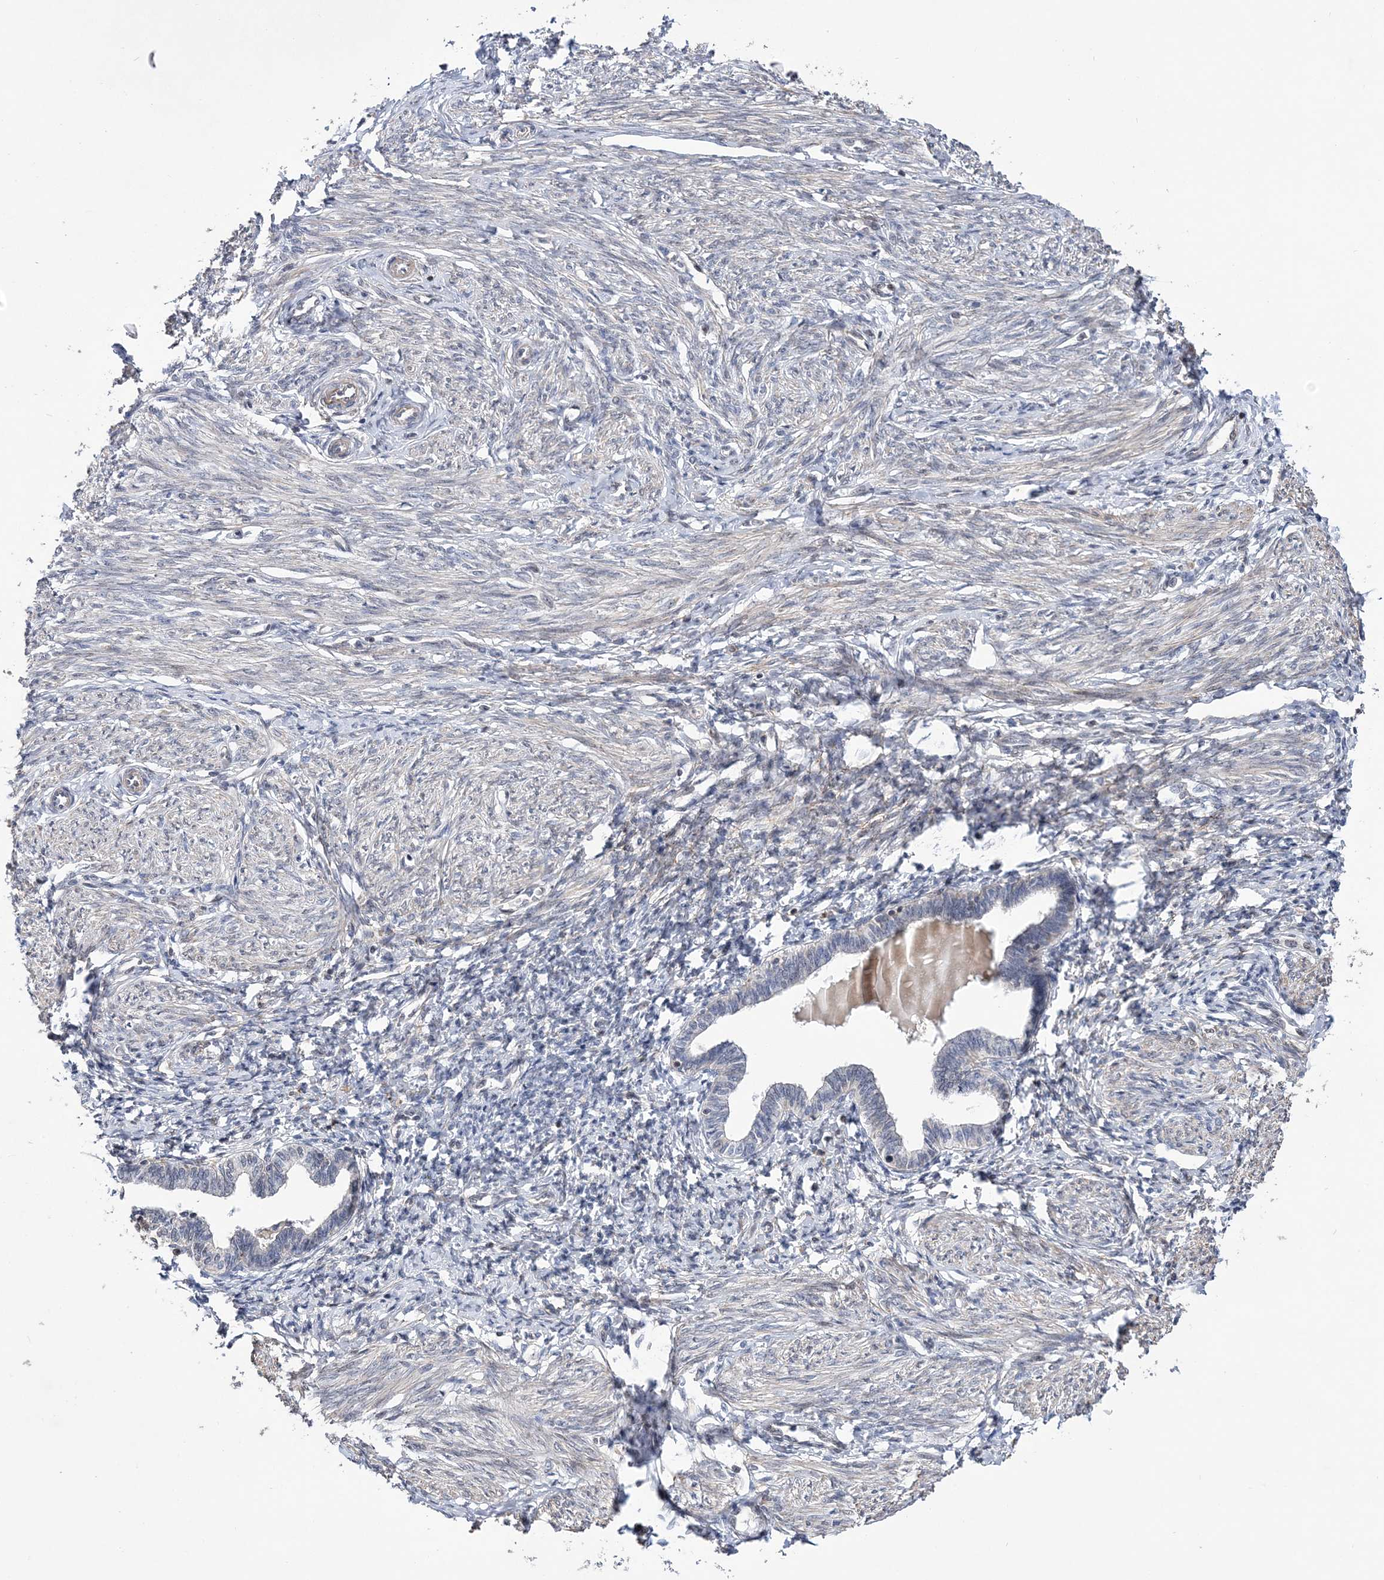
{"staining": {"intensity": "negative", "quantity": "none", "location": "none"}, "tissue": "endometrium", "cell_type": "Cells in endometrial stroma", "image_type": "normal", "snomed": [{"axis": "morphology", "description": "Normal tissue, NOS"}, {"axis": "topography", "description": "Endometrium"}], "caption": "Immunohistochemistry of benign endometrium reveals no positivity in cells in endometrial stroma. (Immunohistochemistry (ihc), brightfield microscopy, high magnification).", "gene": "BOD1L1", "patient": {"sex": "female", "age": 72}}